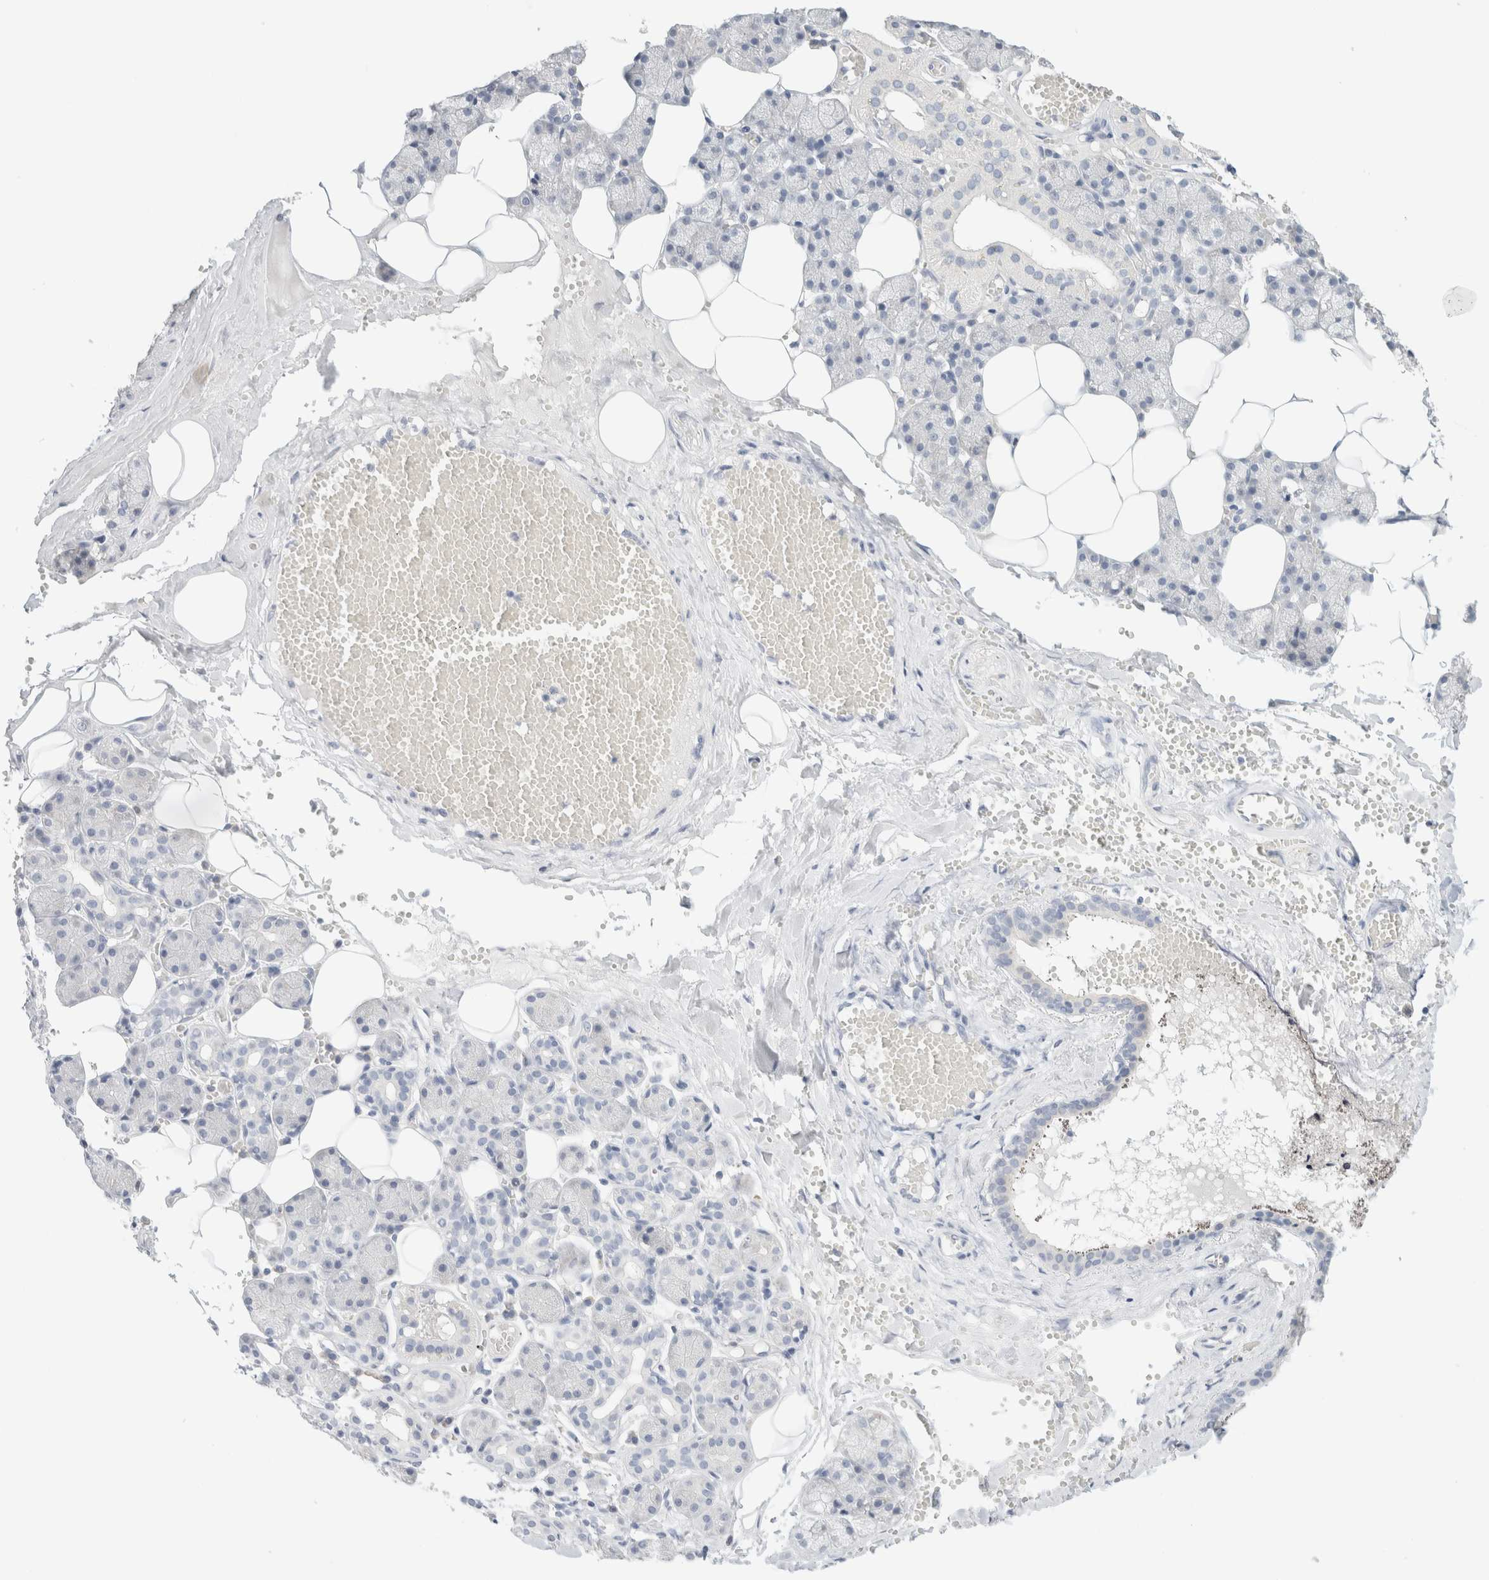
{"staining": {"intensity": "negative", "quantity": "none", "location": "none"}, "tissue": "salivary gland", "cell_type": "Glandular cells", "image_type": "normal", "snomed": [{"axis": "morphology", "description": "Normal tissue, NOS"}, {"axis": "topography", "description": "Salivary gland"}], "caption": "Immunohistochemistry of normal human salivary gland shows no staining in glandular cells.", "gene": "NEFM", "patient": {"sex": "male", "age": 62}}